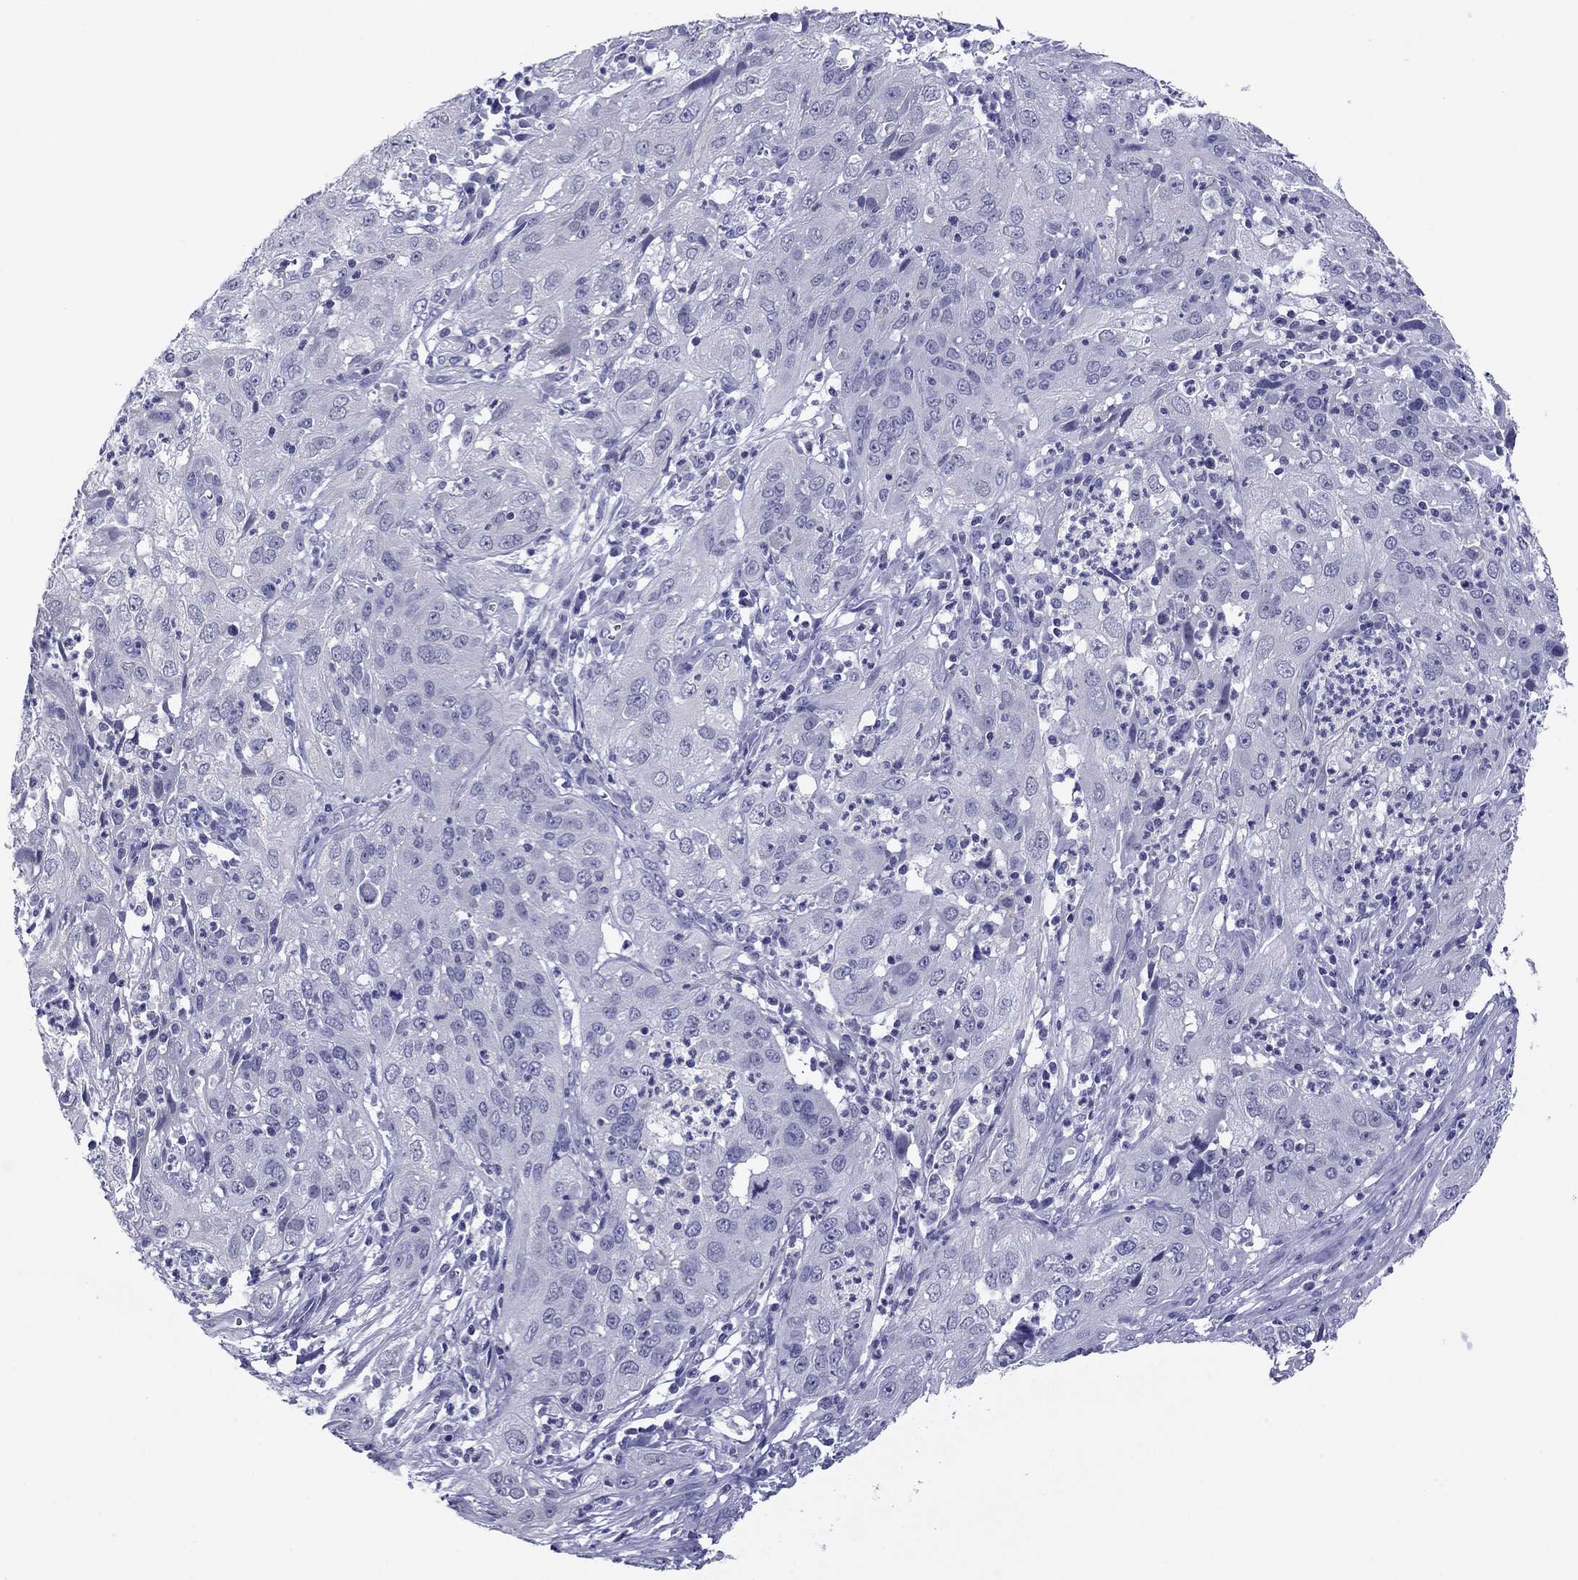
{"staining": {"intensity": "negative", "quantity": "none", "location": "none"}, "tissue": "cervical cancer", "cell_type": "Tumor cells", "image_type": "cancer", "snomed": [{"axis": "morphology", "description": "Squamous cell carcinoma, NOS"}, {"axis": "topography", "description": "Cervix"}], "caption": "This micrograph is of cervical squamous cell carcinoma stained with IHC to label a protein in brown with the nuclei are counter-stained blue. There is no staining in tumor cells.", "gene": "TCFL5", "patient": {"sex": "female", "age": 32}}